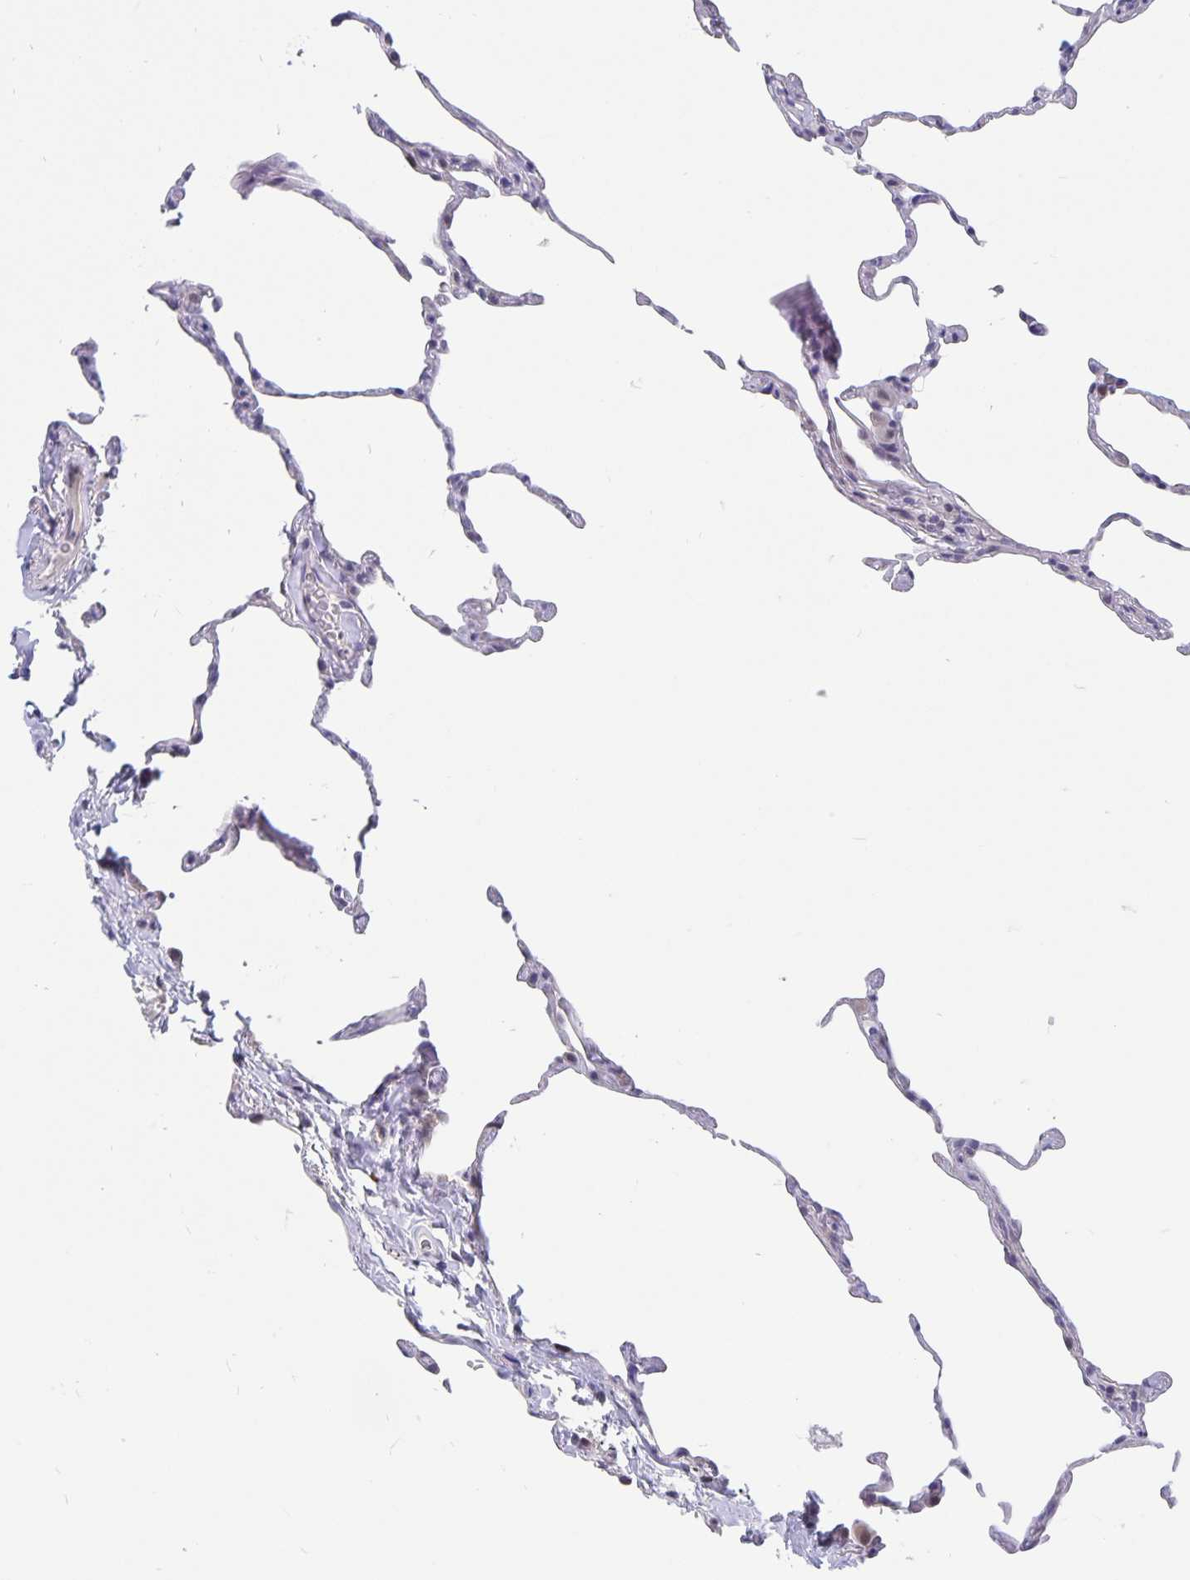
{"staining": {"intensity": "negative", "quantity": "none", "location": "none"}, "tissue": "lung", "cell_type": "Alveolar cells", "image_type": "normal", "snomed": [{"axis": "morphology", "description": "Normal tissue, NOS"}, {"axis": "topography", "description": "Lung"}], "caption": "This photomicrograph is of normal lung stained with immunohistochemistry to label a protein in brown with the nuclei are counter-stained blue. There is no staining in alveolar cells.", "gene": "BAG6", "patient": {"sex": "female", "age": 57}}